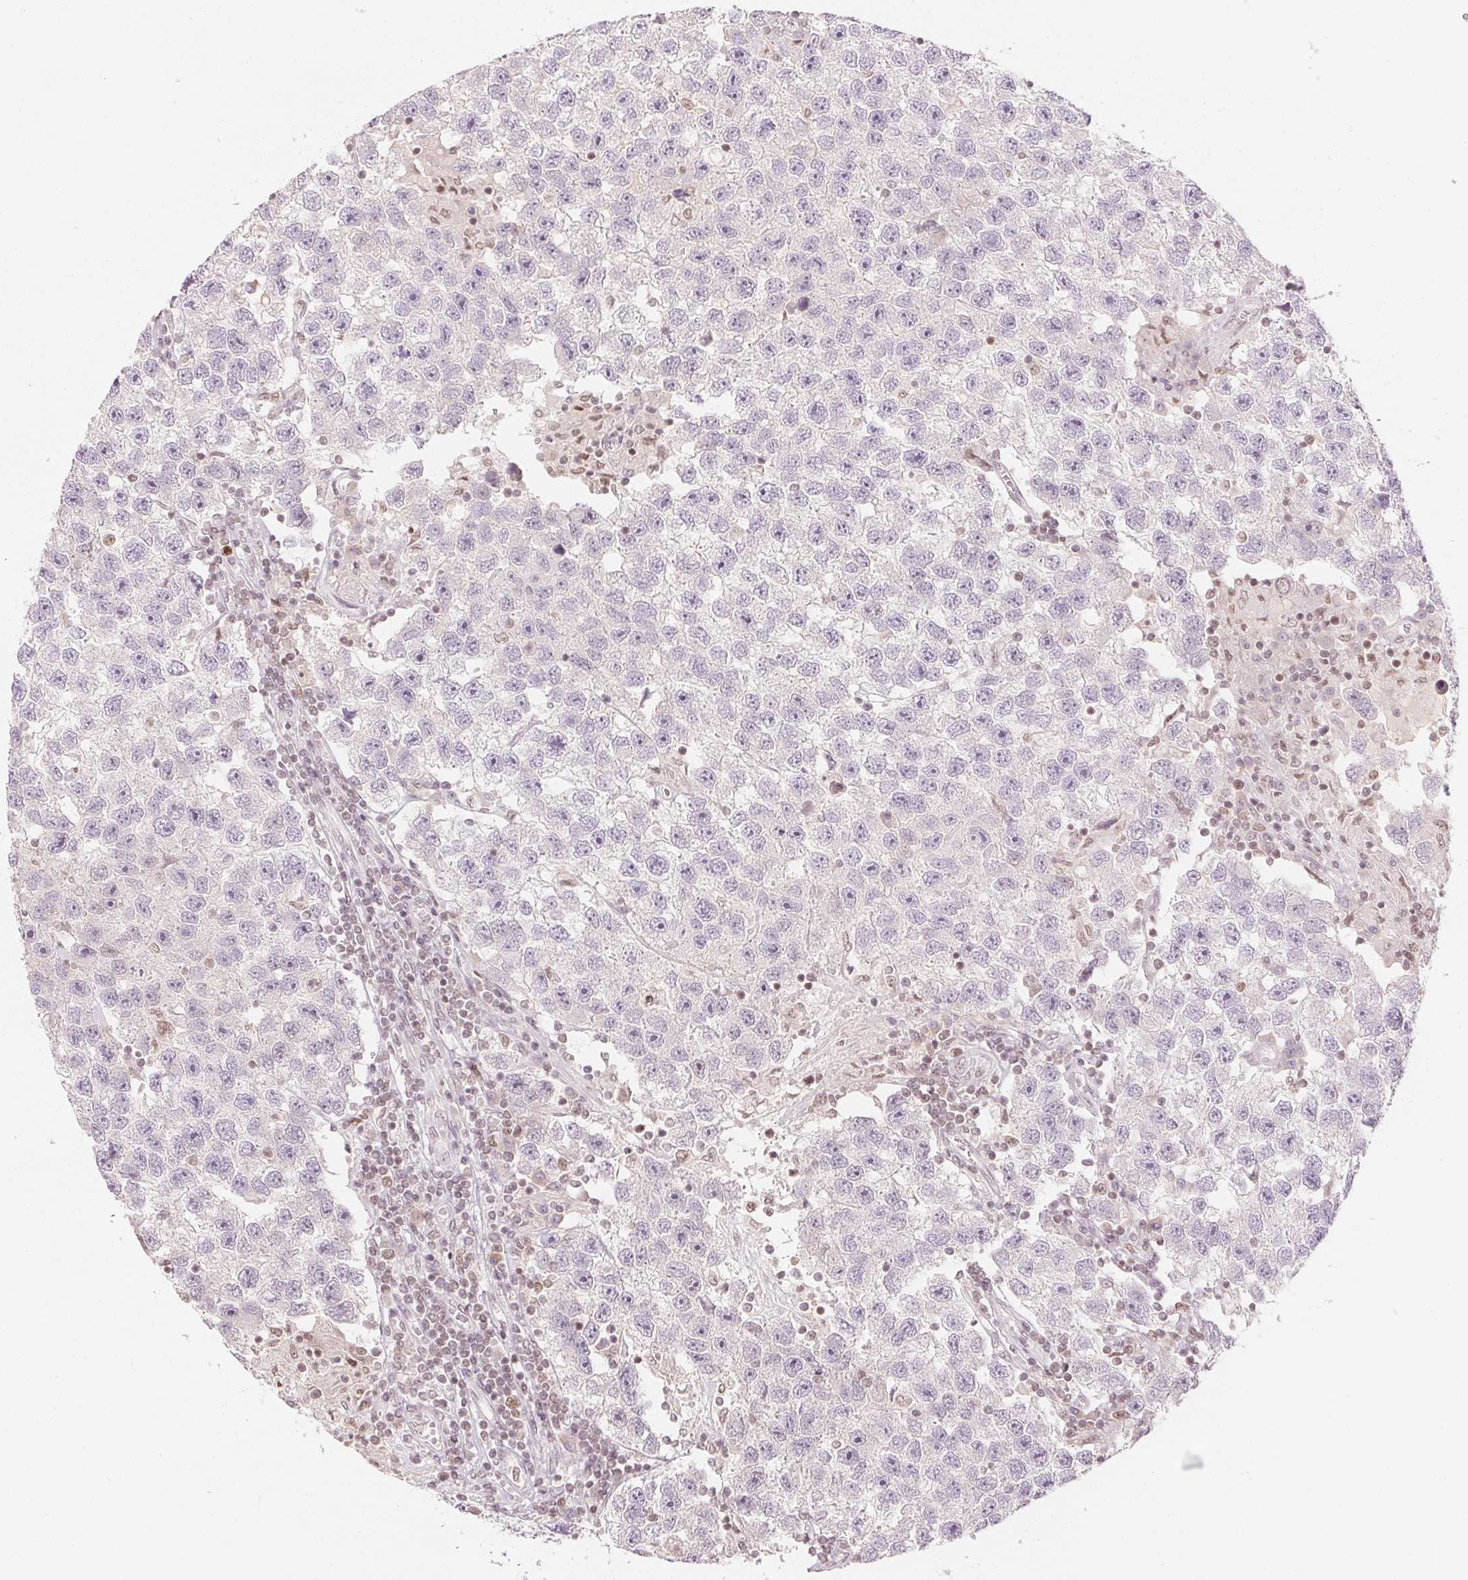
{"staining": {"intensity": "negative", "quantity": "none", "location": "none"}, "tissue": "testis cancer", "cell_type": "Tumor cells", "image_type": "cancer", "snomed": [{"axis": "morphology", "description": "Seminoma, NOS"}, {"axis": "topography", "description": "Testis"}], "caption": "Tumor cells are negative for protein expression in human testis seminoma.", "gene": "DEK", "patient": {"sex": "male", "age": 26}}